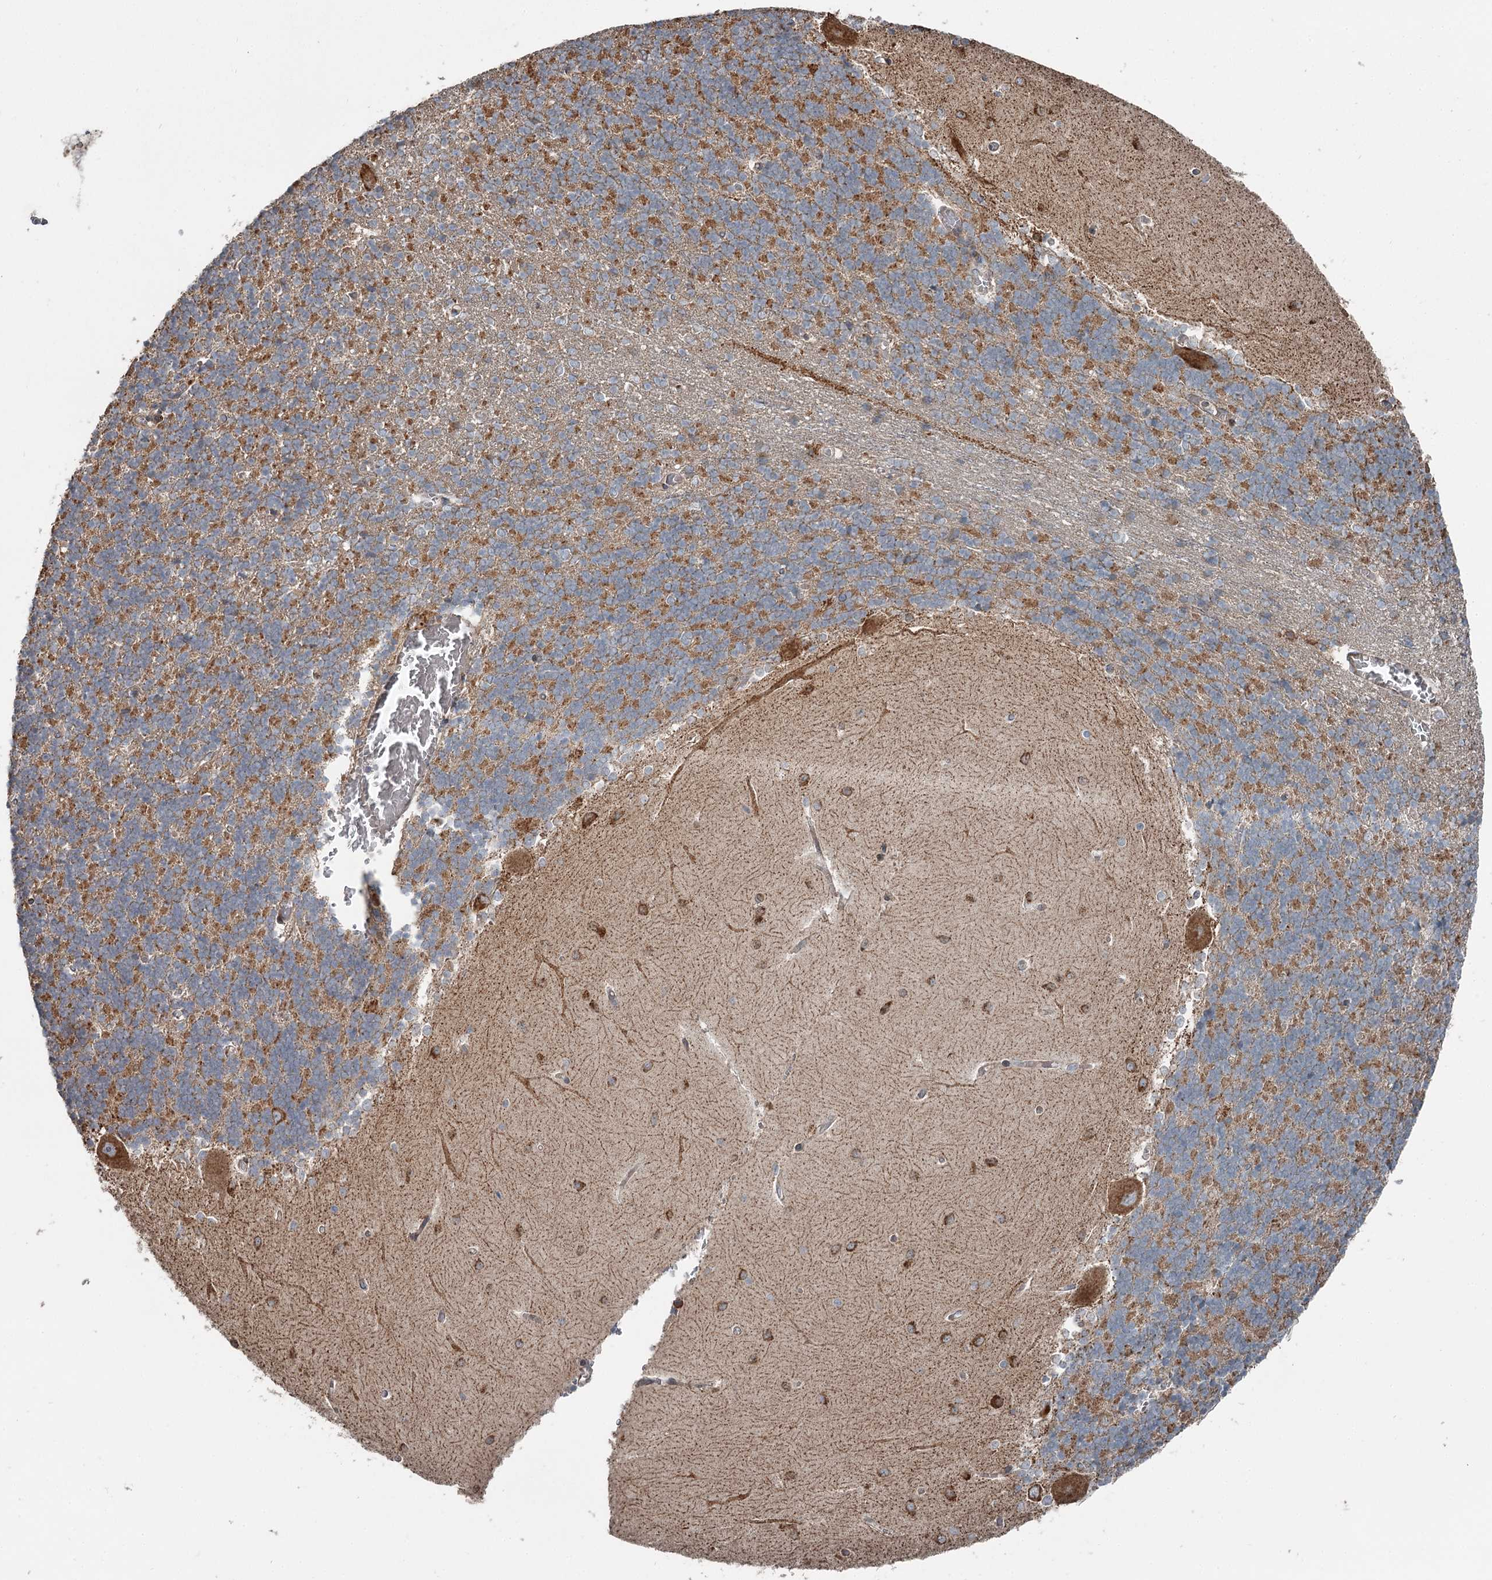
{"staining": {"intensity": "moderate", "quantity": "25%-75%", "location": "cytoplasmic/membranous"}, "tissue": "cerebellum", "cell_type": "Cells in granular layer", "image_type": "normal", "snomed": [{"axis": "morphology", "description": "Normal tissue, NOS"}, {"axis": "topography", "description": "Cerebellum"}], "caption": "Unremarkable cerebellum reveals moderate cytoplasmic/membranous expression in approximately 25%-75% of cells in granular layer, visualized by immunohistochemistry. The staining was performed using DAB (3,3'-diaminobenzidine), with brown indicating positive protein expression. Nuclei are stained blue with hematoxylin.", "gene": "RASSF8", "patient": {"sex": "male", "age": 37}}